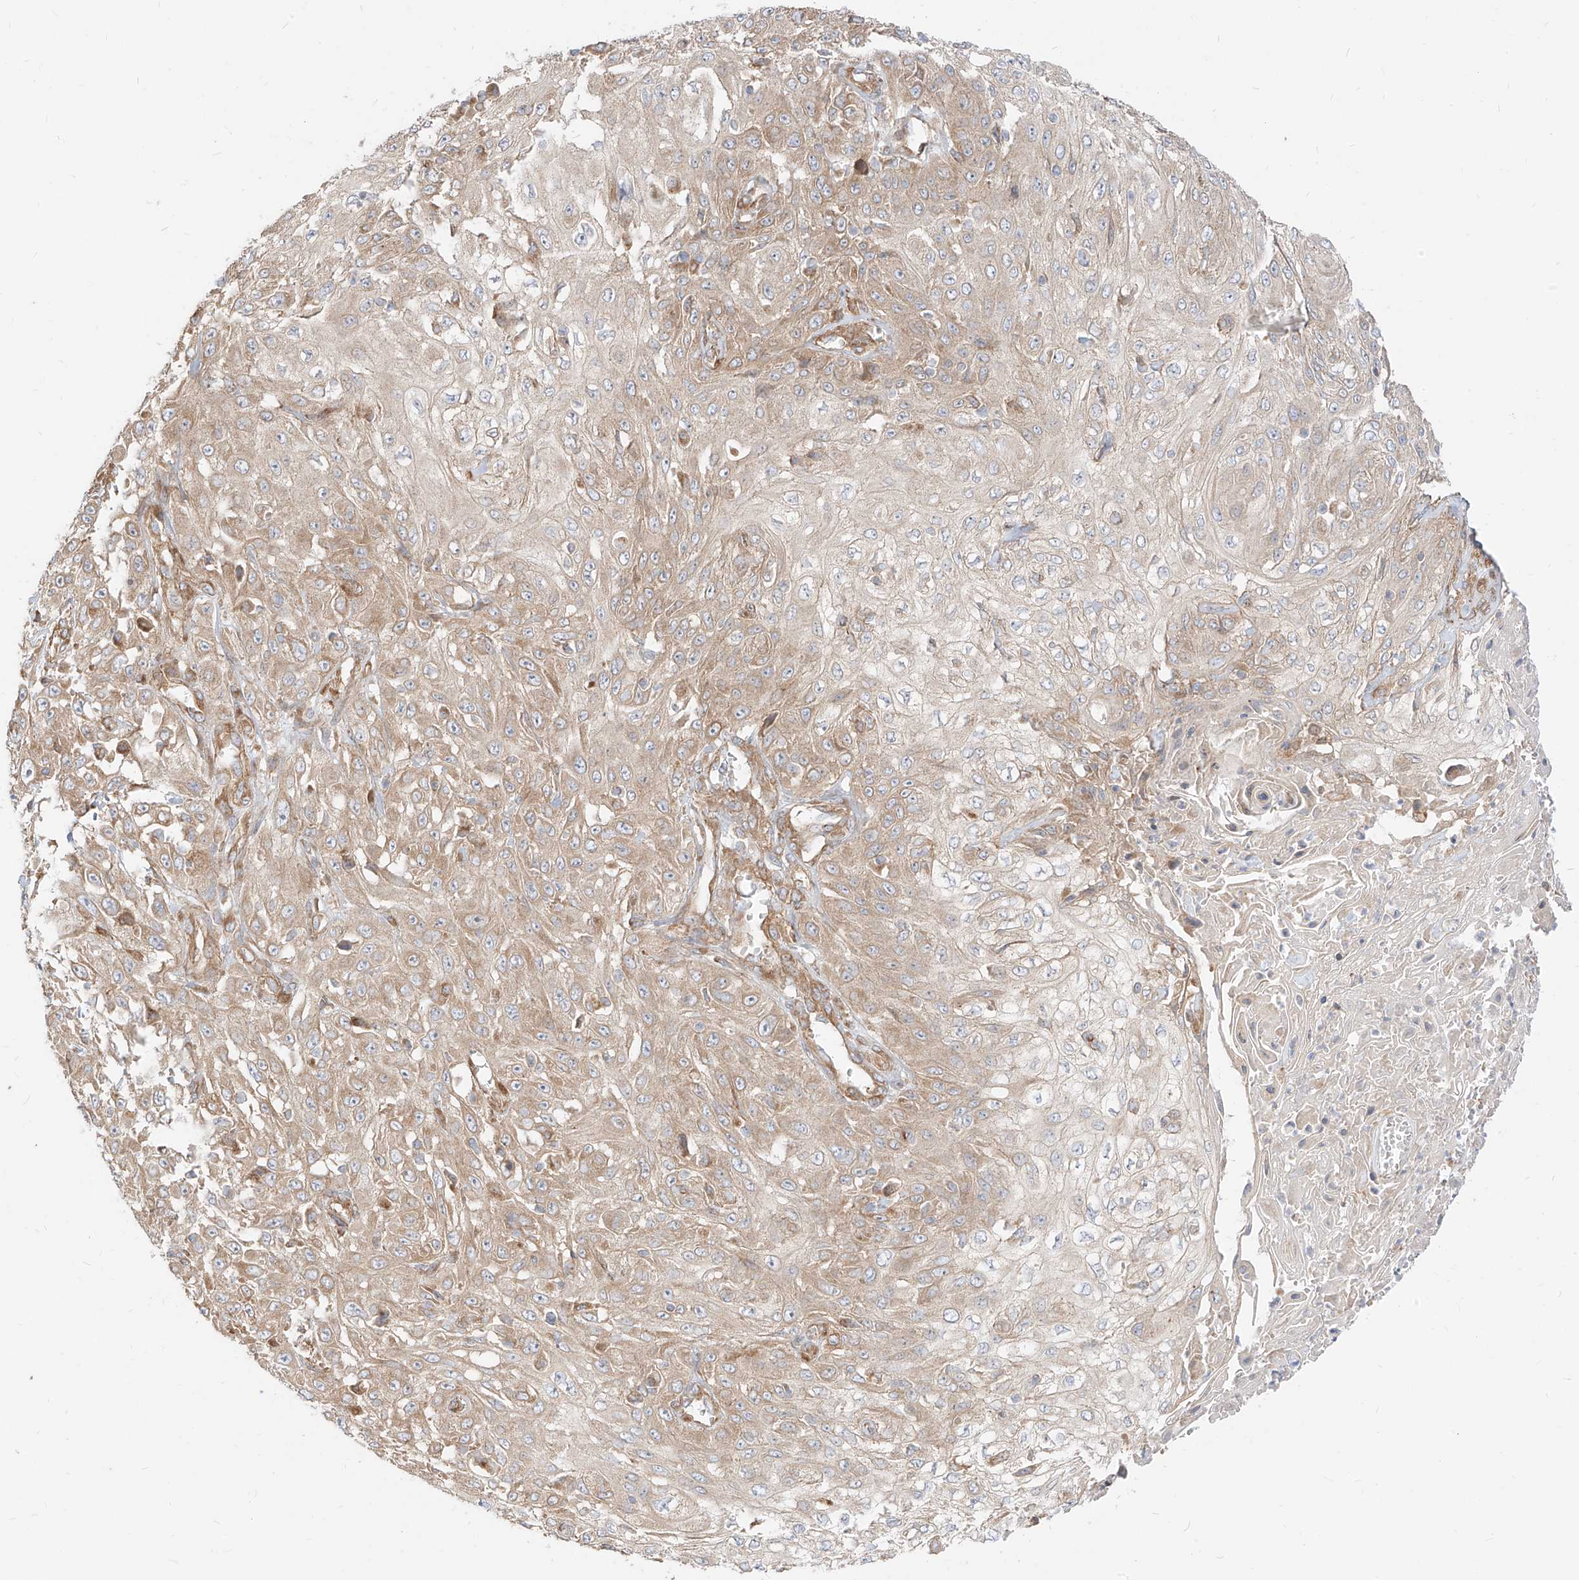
{"staining": {"intensity": "weak", "quantity": ">75%", "location": "cytoplasmic/membranous"}, "tissue": "skin cancer", "cell_type": "Tumor cells", "image_type": "cancer", "snomed": [{"axis": "morphology", "description": "Squamous cell carcinoma, NOS"}, {"axis": "morphology", "description": "Squamous cell carcinoma, metastatic, NOS"}, {"axis": "topography", "description": "Skin"}, {"axis": "topography", "description": "Lymph node"}], "caption": "Weak cytoplasmic/membranous positivity is present in approximately >75% of tumor cells in skin cancer (squamous cell carcinoma).", "gene": "PLCL1", "patient": {"sex": "male", "age": 75}}